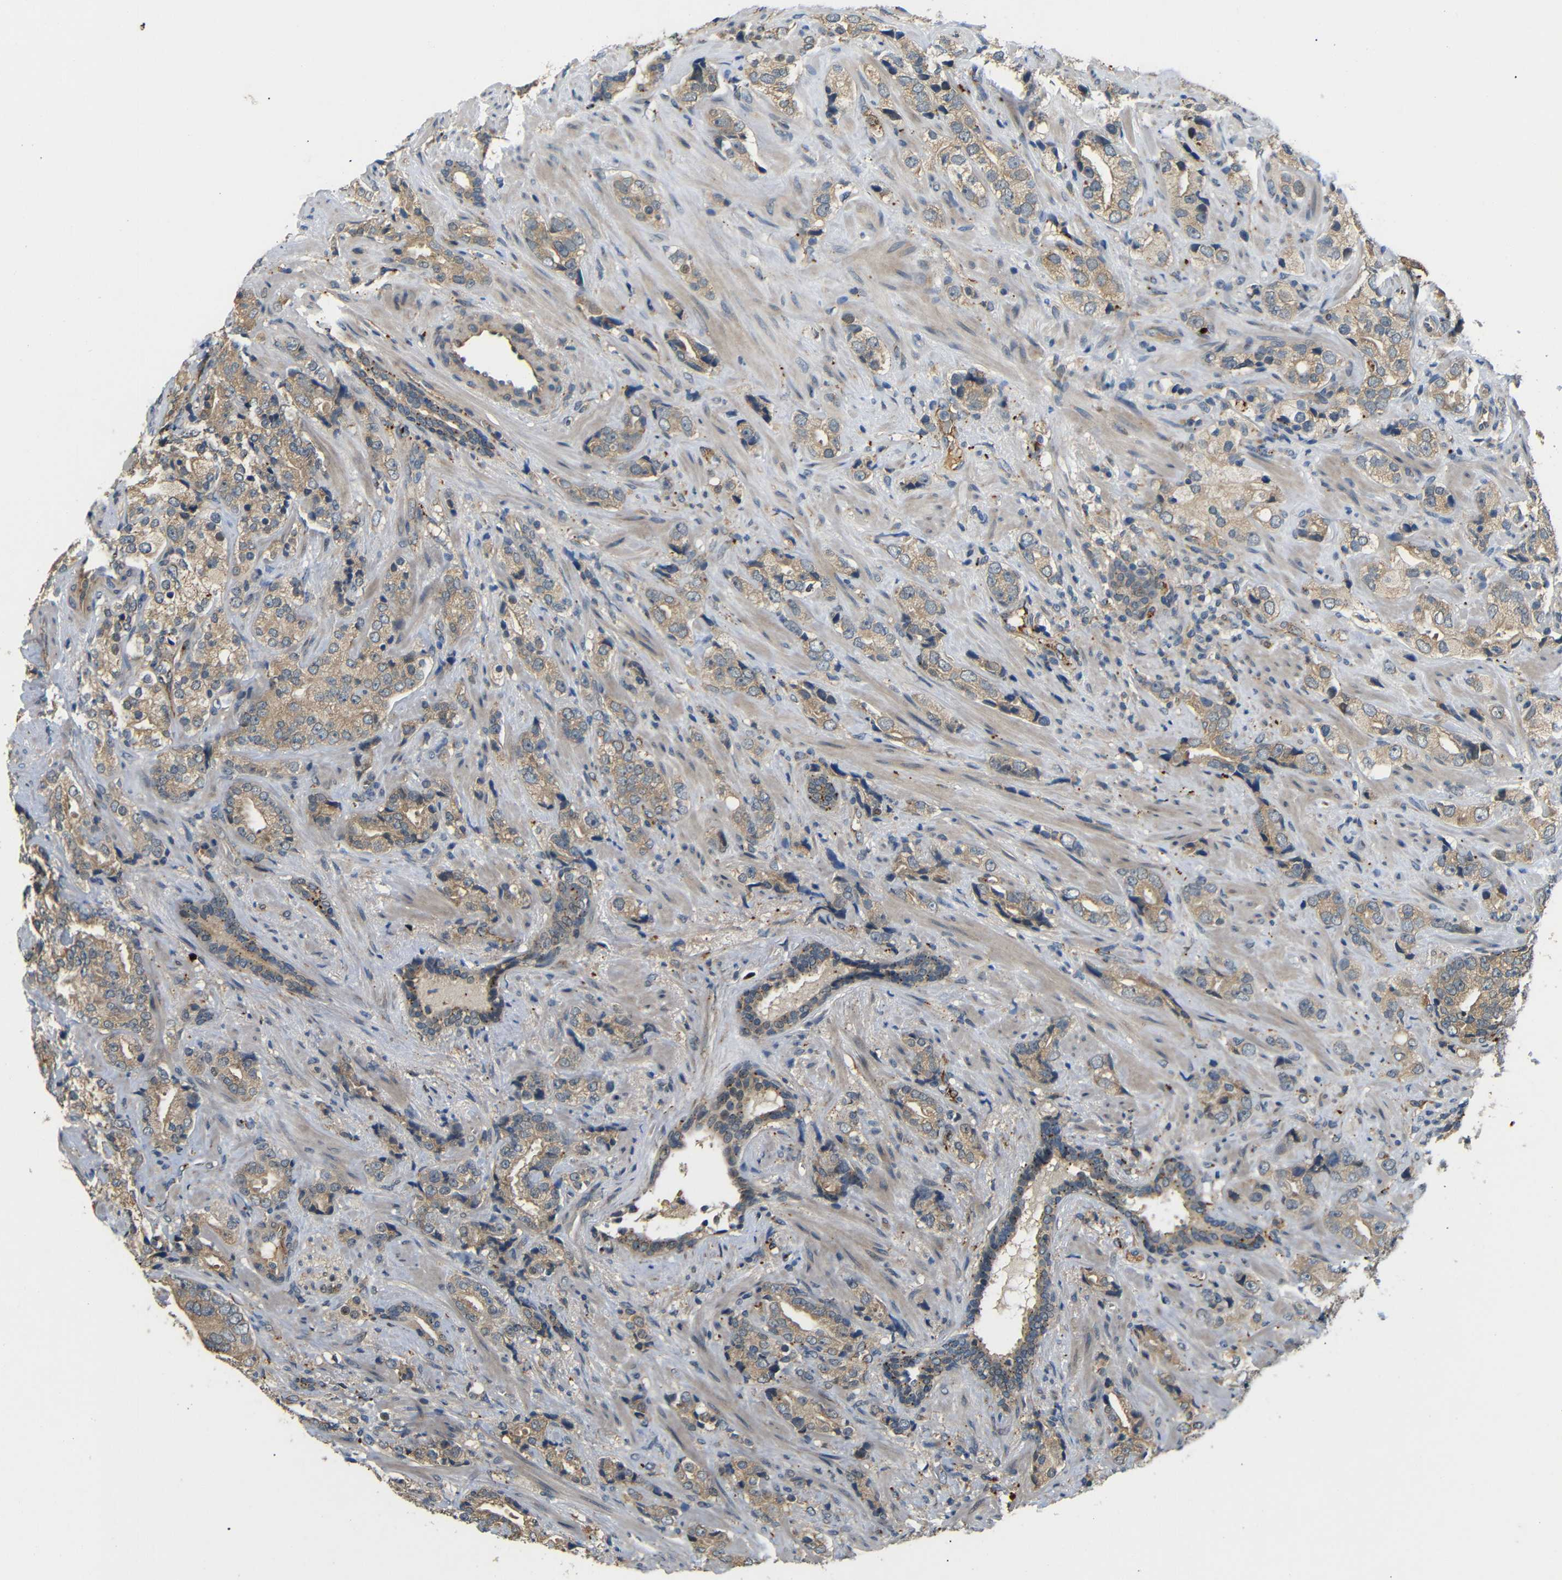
{"staining": {"intensity": "weak", "quantity": ">75%", "location": "cytoplasmic/membranous"}, "tissue": "prostate cancer", "cell_type": "Tumor cells", "image_type": "cancer", "snomed": [{"axis": "morphology", "description": "Adenocarcinoma, High grade"}, {"axis": "topography", "description": "Prostate"}], "caption": "A brown stain shows weak cytoplasmic/membranous expression of a protein in human adenocarcinoma (high-grade) (prostate) tumor cells.", "gene": "ATP7A", "patient": {"sex": "male", "age": 71}}